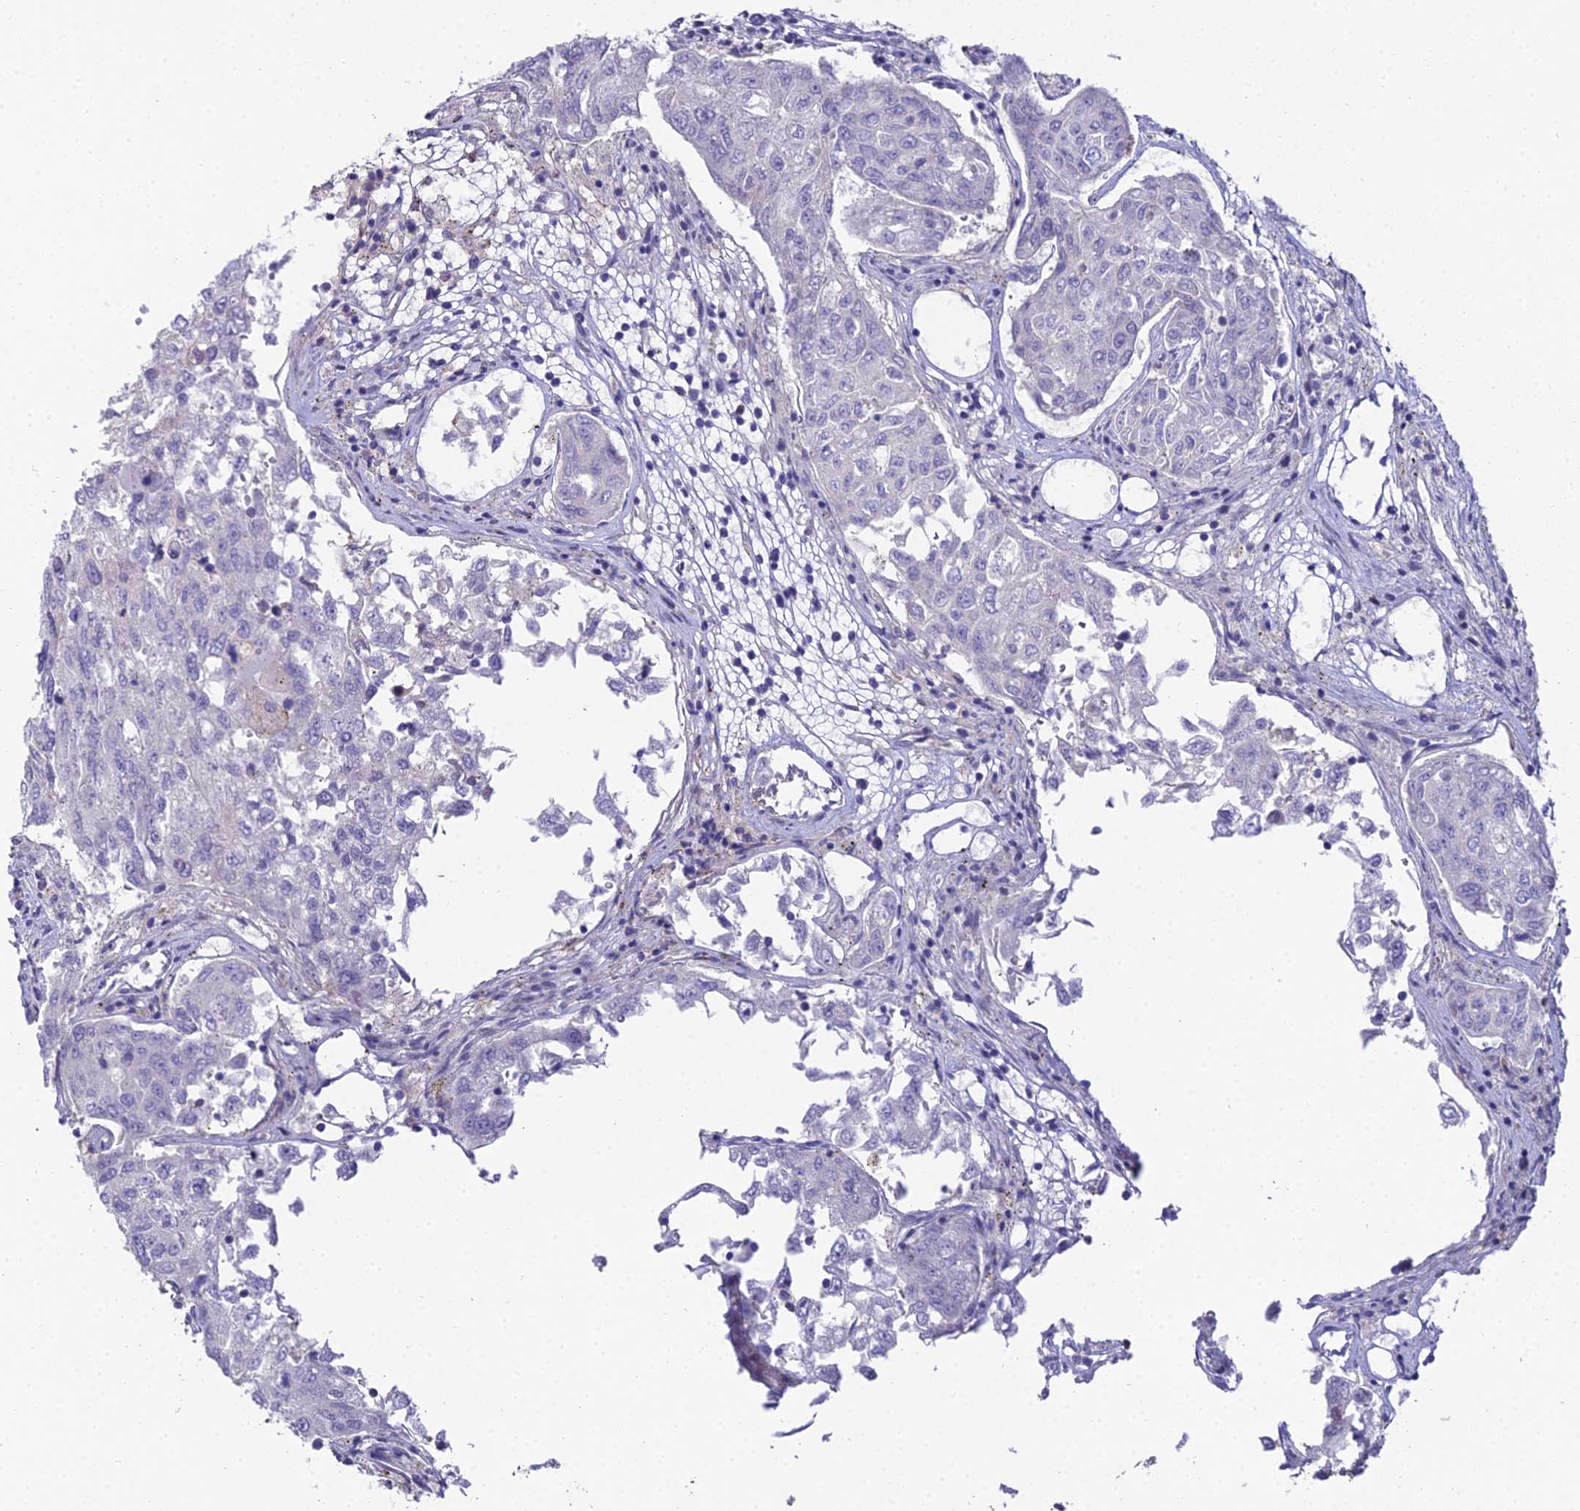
{"staining": {"intensity": "negative", "quantity": "none", "location": "none"}, "tissue": "urothelial cancer", "cell_type": "Tumor cells", "image_type": "cancer", "snomed": [{"axis": "morphology", "description": "Urothelial carcinoma, High grade"}, {"axis": "topography", "description": "Lymph node"}, {"axis": "topography", "description": "Urinary bladder"}], "caption": "This is an immunohistochemistry (IHC) histopathology image of human urothelial cancer. There is no positivity in tumor cells.", "gene": "DDX19A", "patient": {"sex": "male", "age": 51}}